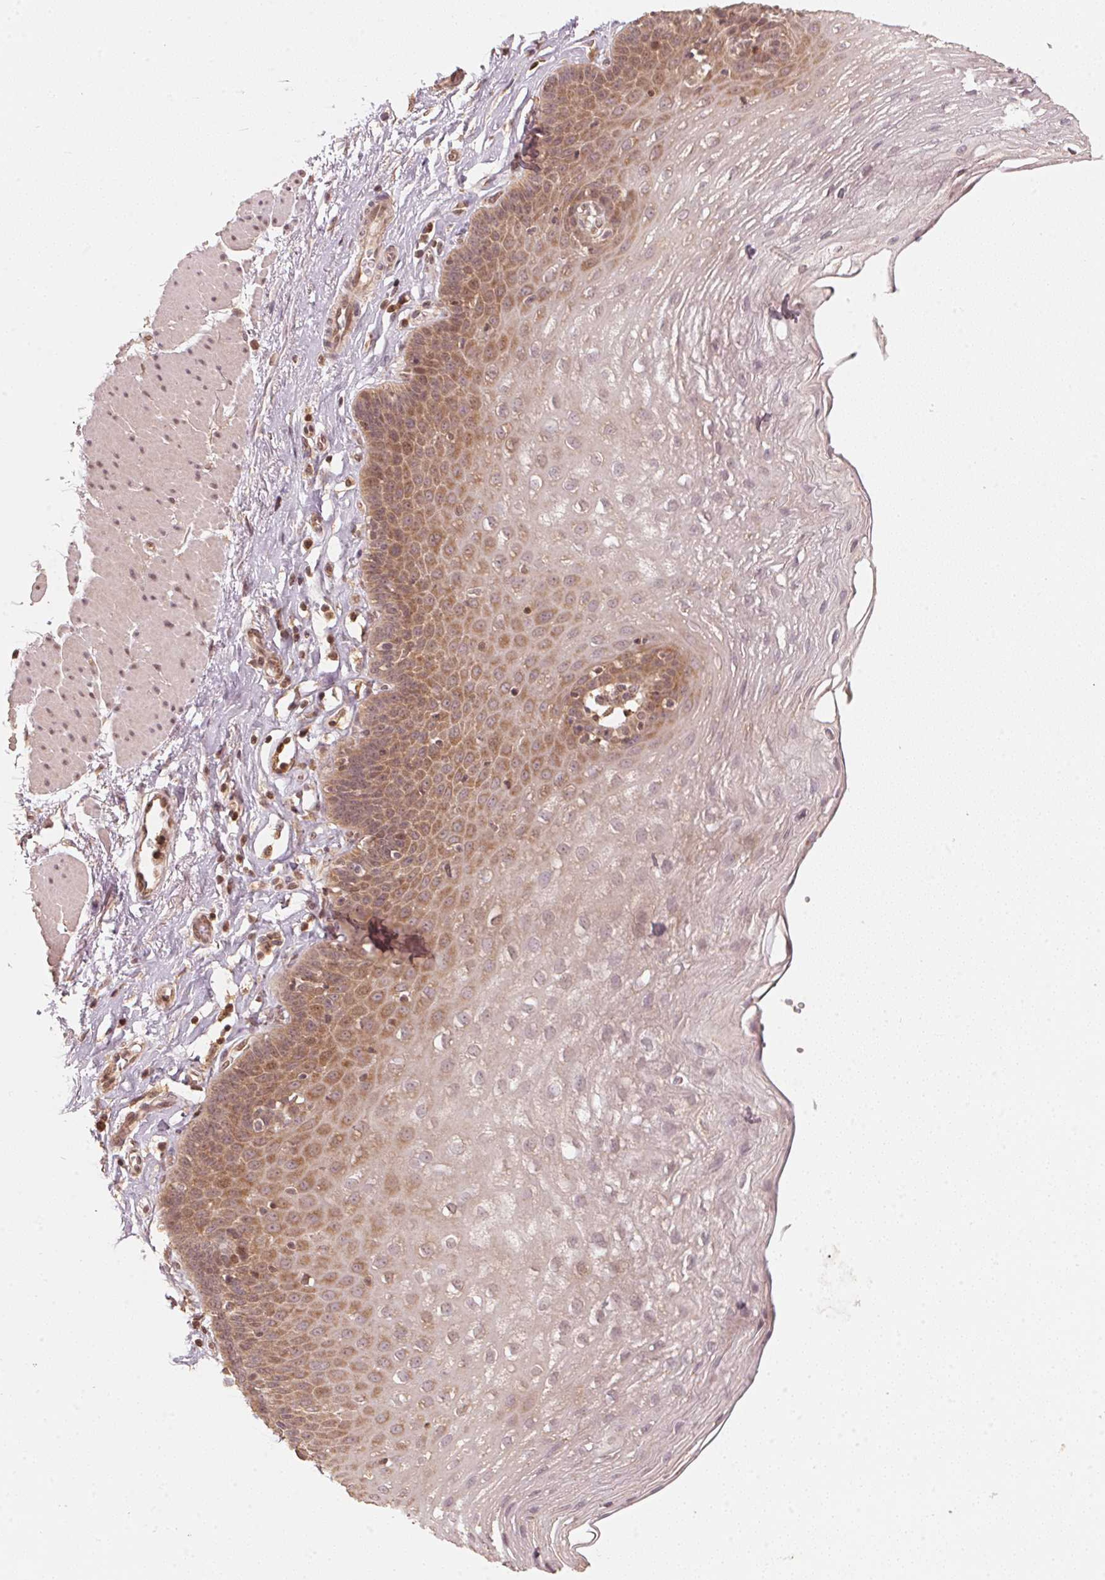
{"staining": {"intensity": "moderate", "quantity": "25%-75%", "location": "cytoplasmic/membranous,nuclear"}, "tissue": "esophagus", "cell_type": "Squamous epithelial cells", "image_type": "normal", "snomed": [{"axis": "morphology", "description": "Normal tissue, NOS"}, {"axis": "topography", "description": "Esophagus"}], "caption": "Immunohistochemical staining of normal human esophagus displays moderate cytoplasmic/membranous,nuclear protein positivity in about 25%-75% of squamous epithelial cells. (IHC, brightfield microscopy, high magnification).", "gene": "C2orf73", "patient": {"sex": "female", "age": 81}}